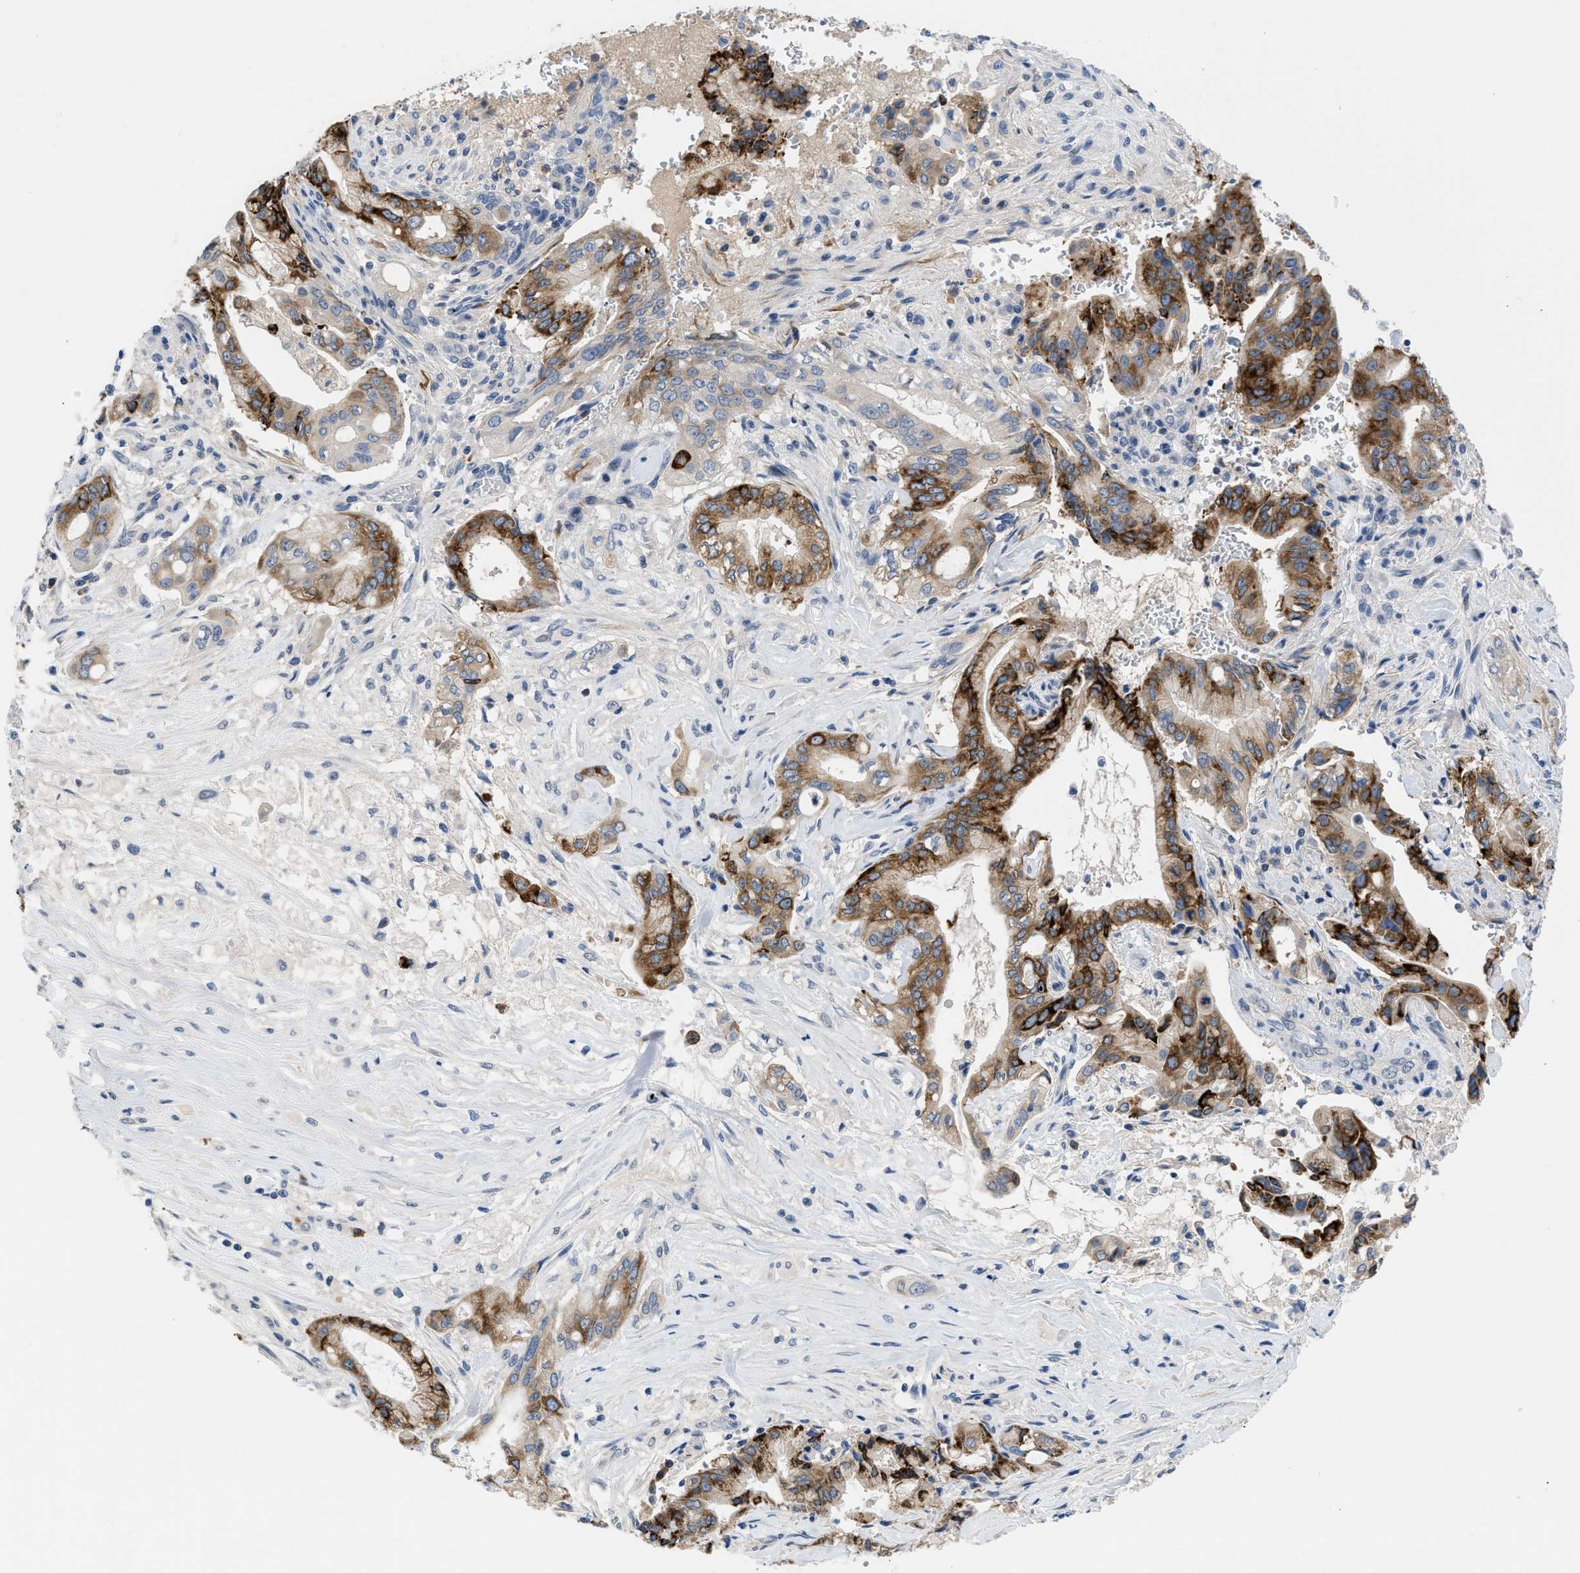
{"staining": {"intensity": "strong", "quantity": ">75%", "location": "cytoplasmic/membranous"}, "tissue": "pancreatic cancer", "cell_type": "Tumor cells", "image_type": "cancer", "snomed": [{"axis": "morphology", "description": "Adenocarcinoma, NOS"}, {"axis": "topography", "description": "Pancreas"}], "caption": "A photomicrograph showing strong cytoplasmic/membranous positivity in approximately >75% of tumor cells in adenocarcinoma (pancreatic), as visualized by brown immunohistochemical staining.", "gene": "OR9K2", "patient": {"sex": "female", "age": 73}}